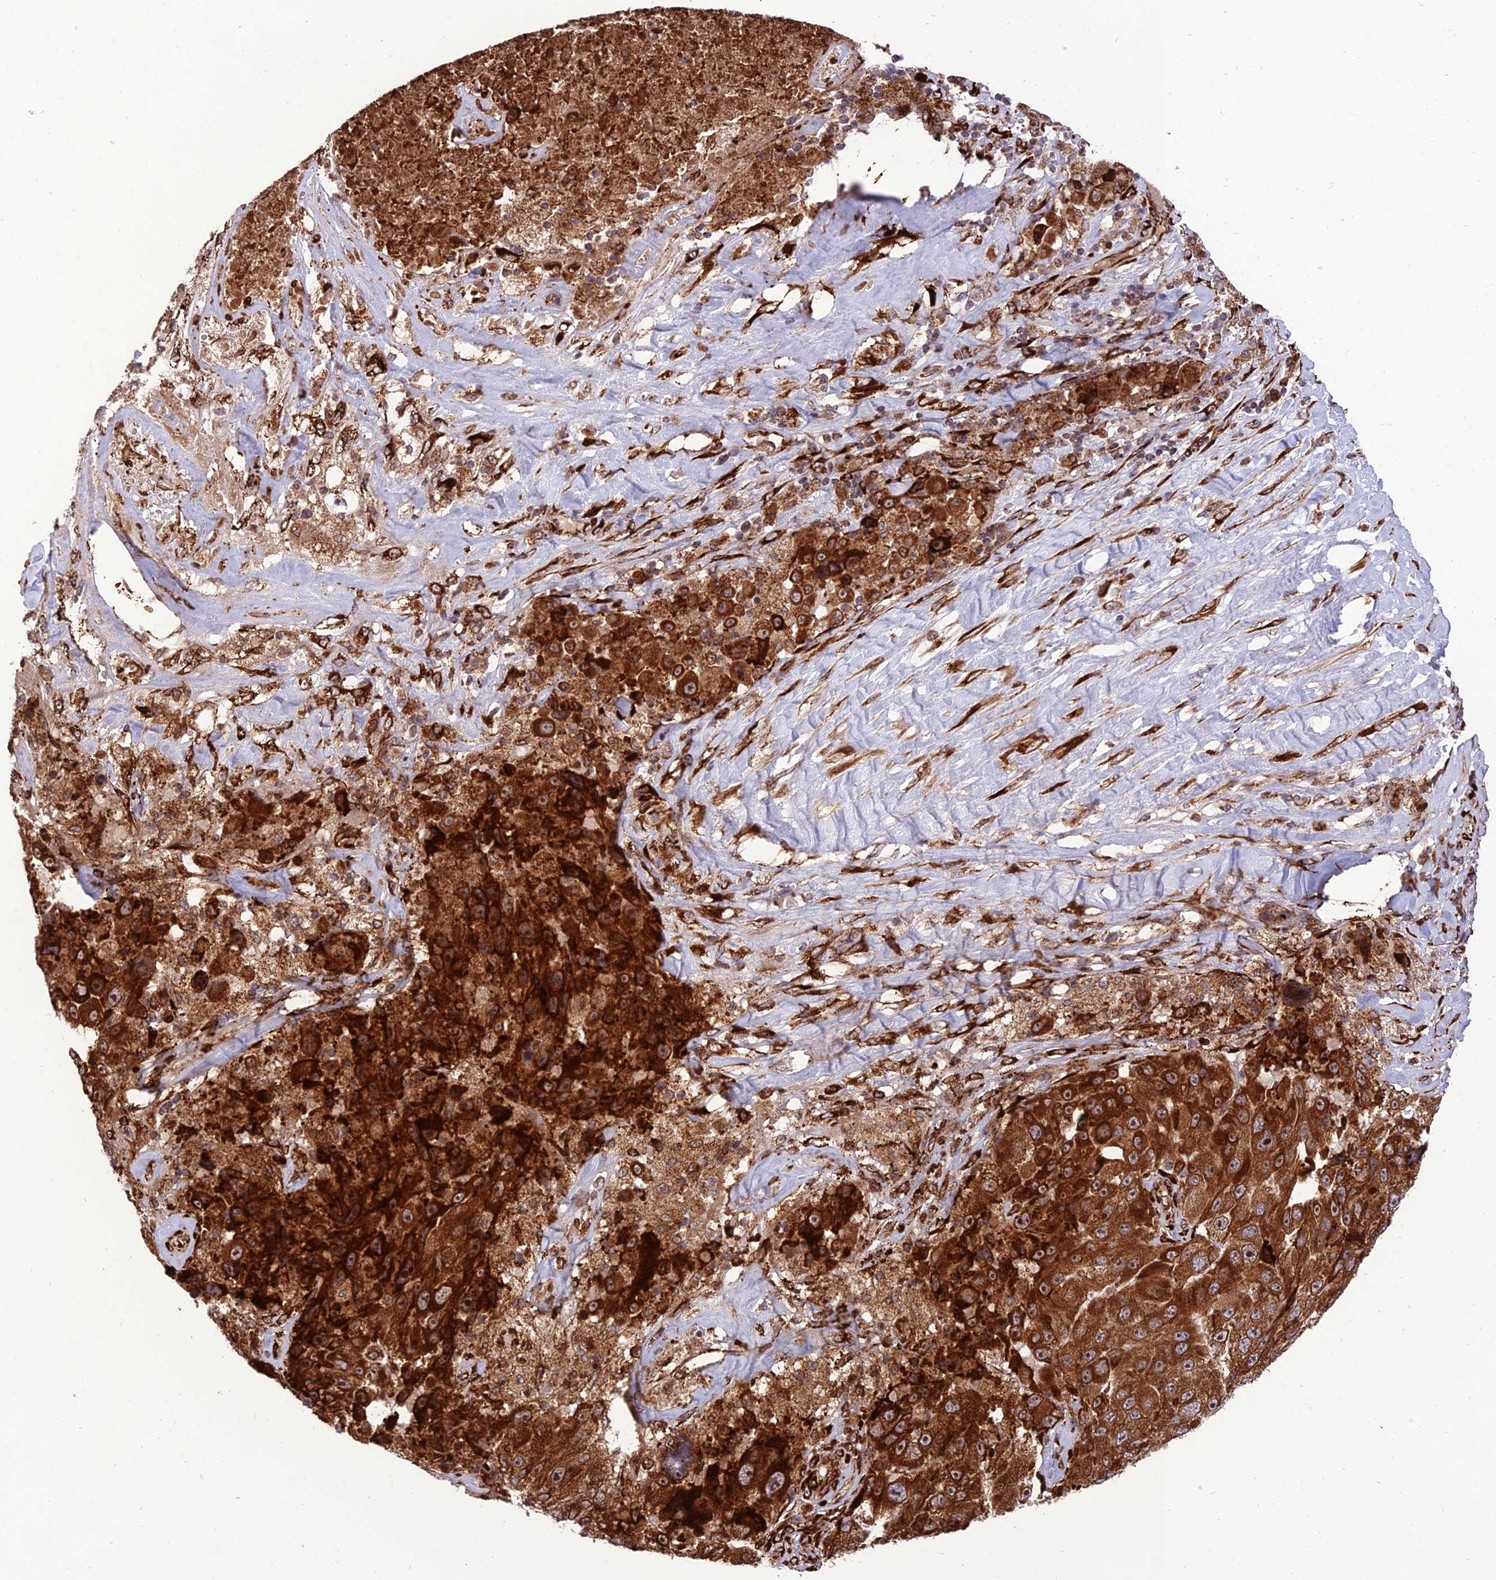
{"staining": {"intensity": "strong", "quantity": ">75%", "location": "cytoplasmic/membranous,nuclear"}, "tissue": "melanoma", "cell_type": "Tumor cells", "image_type": "cancer", "snomed": [{"axis": "morphology", "description": "Malignant melanoma, Metastatic site"}, {"axis": "topography", "description": "Lymph node"}], "caption": "Immunohistochemistry (IHC) of human melanoma reveals high levels of strong cytoplasmic/membranous and nuclear expression in approximately >75% of tumor cells.", "gene": "CRTAP", "patient": {"sex": "male", "age": 62}}